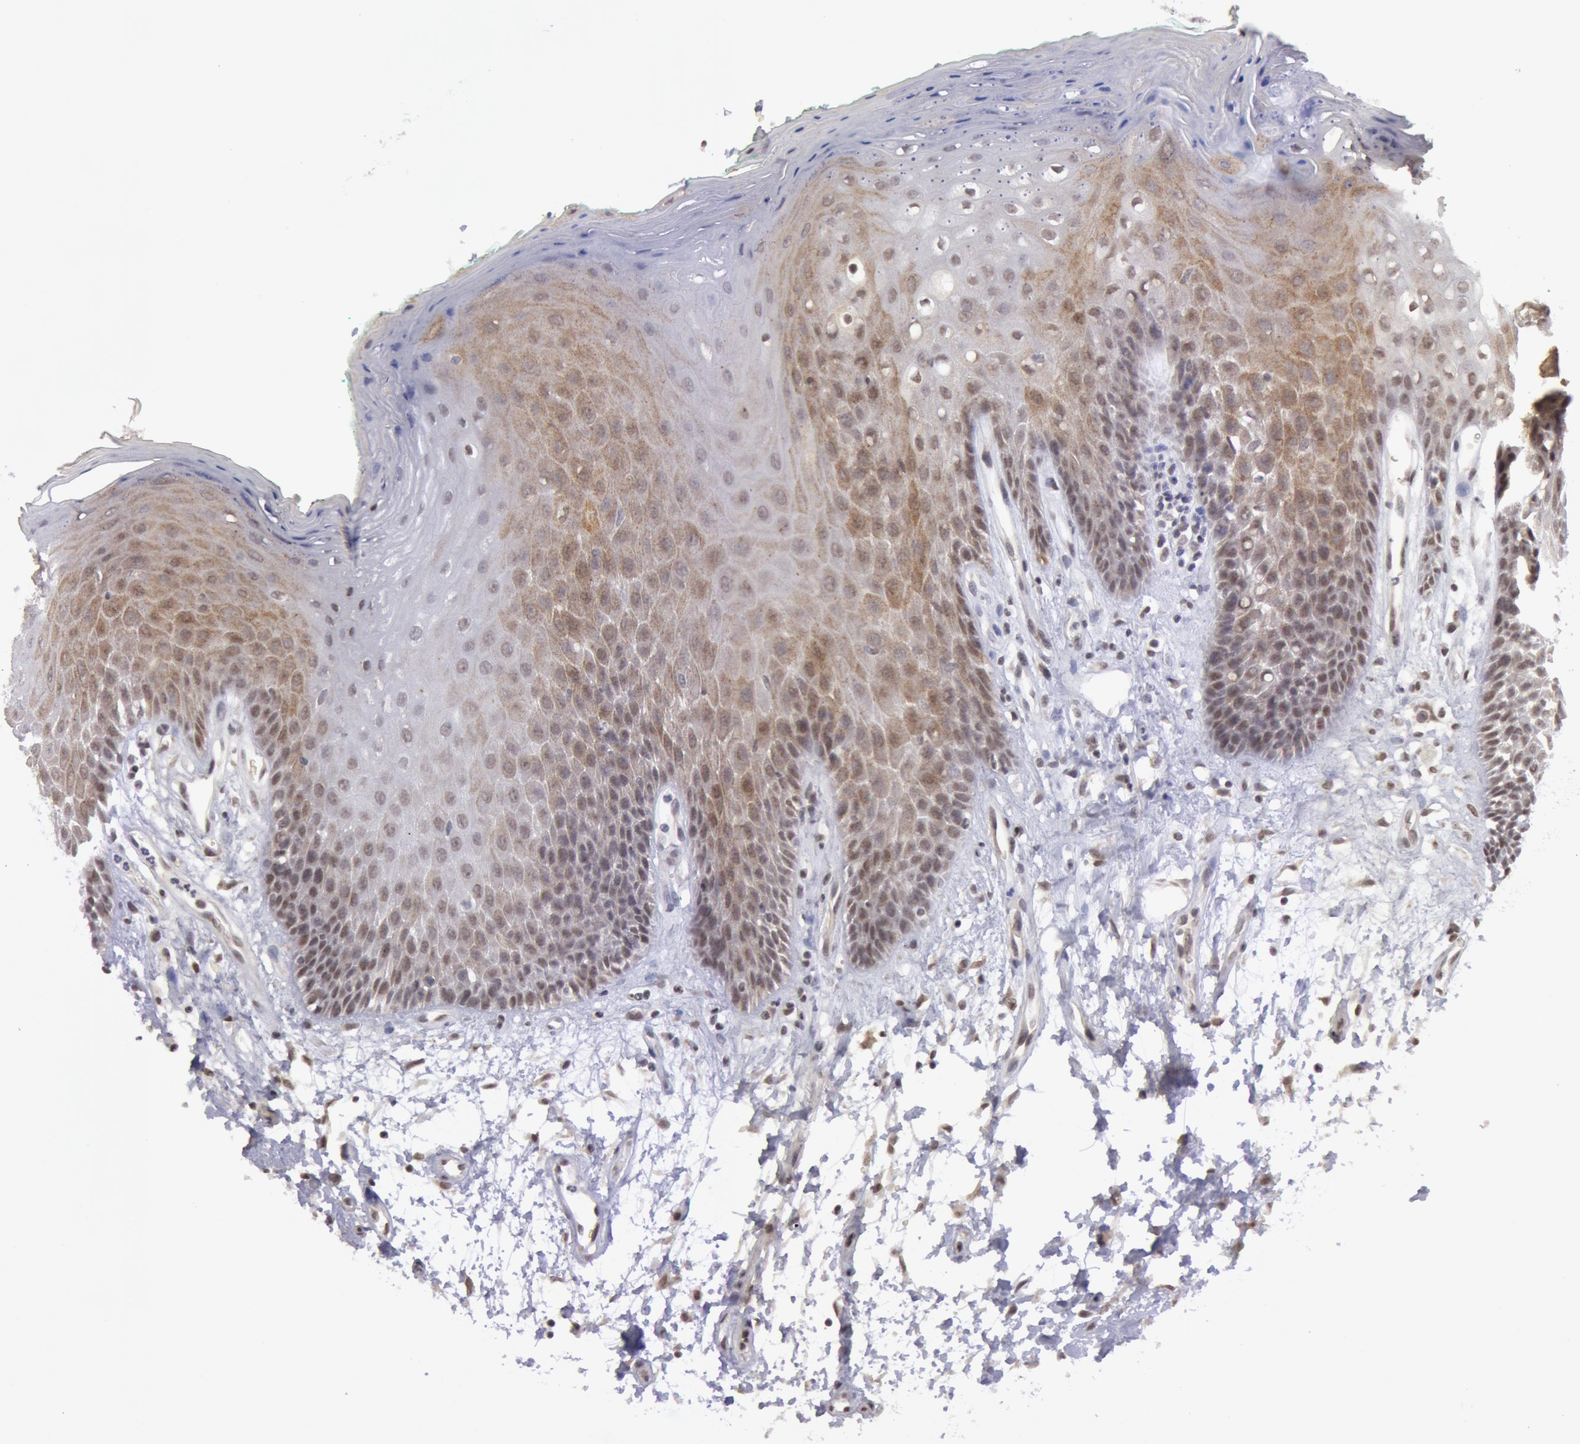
{"staining": {"intensity": "moderate", "quantity": "25%-75%", "location": "cytoplasmic/membranous,nuclear"}, "tissue": "oral mucosa", "cell_type": "Squamous epithelial cells", "image_type": "normal", "snomed": [{"axis": "morphology", "description": "Normal tissue, NOS"}, {"axis": "morphology", "description": "Squamous cell carcinoma, NOS"}, {"axis": "topography", "description": "Skeletal muscle"}, {"axis": "topography", "description": "Oral tissue"}, {"axis": "topography", "description": "Head-Neck"}], "caption": "High-power microscopy captured an immunohistochemistry (IHC) image of unremarkable oral mucosa, revealing moderate cytoplasmic/membranous,nuclear staining in approximately 25%-75% of squamous epithelial cells.", "gene": "VRTN", "patient": {"sex": "female", "age": 84}}